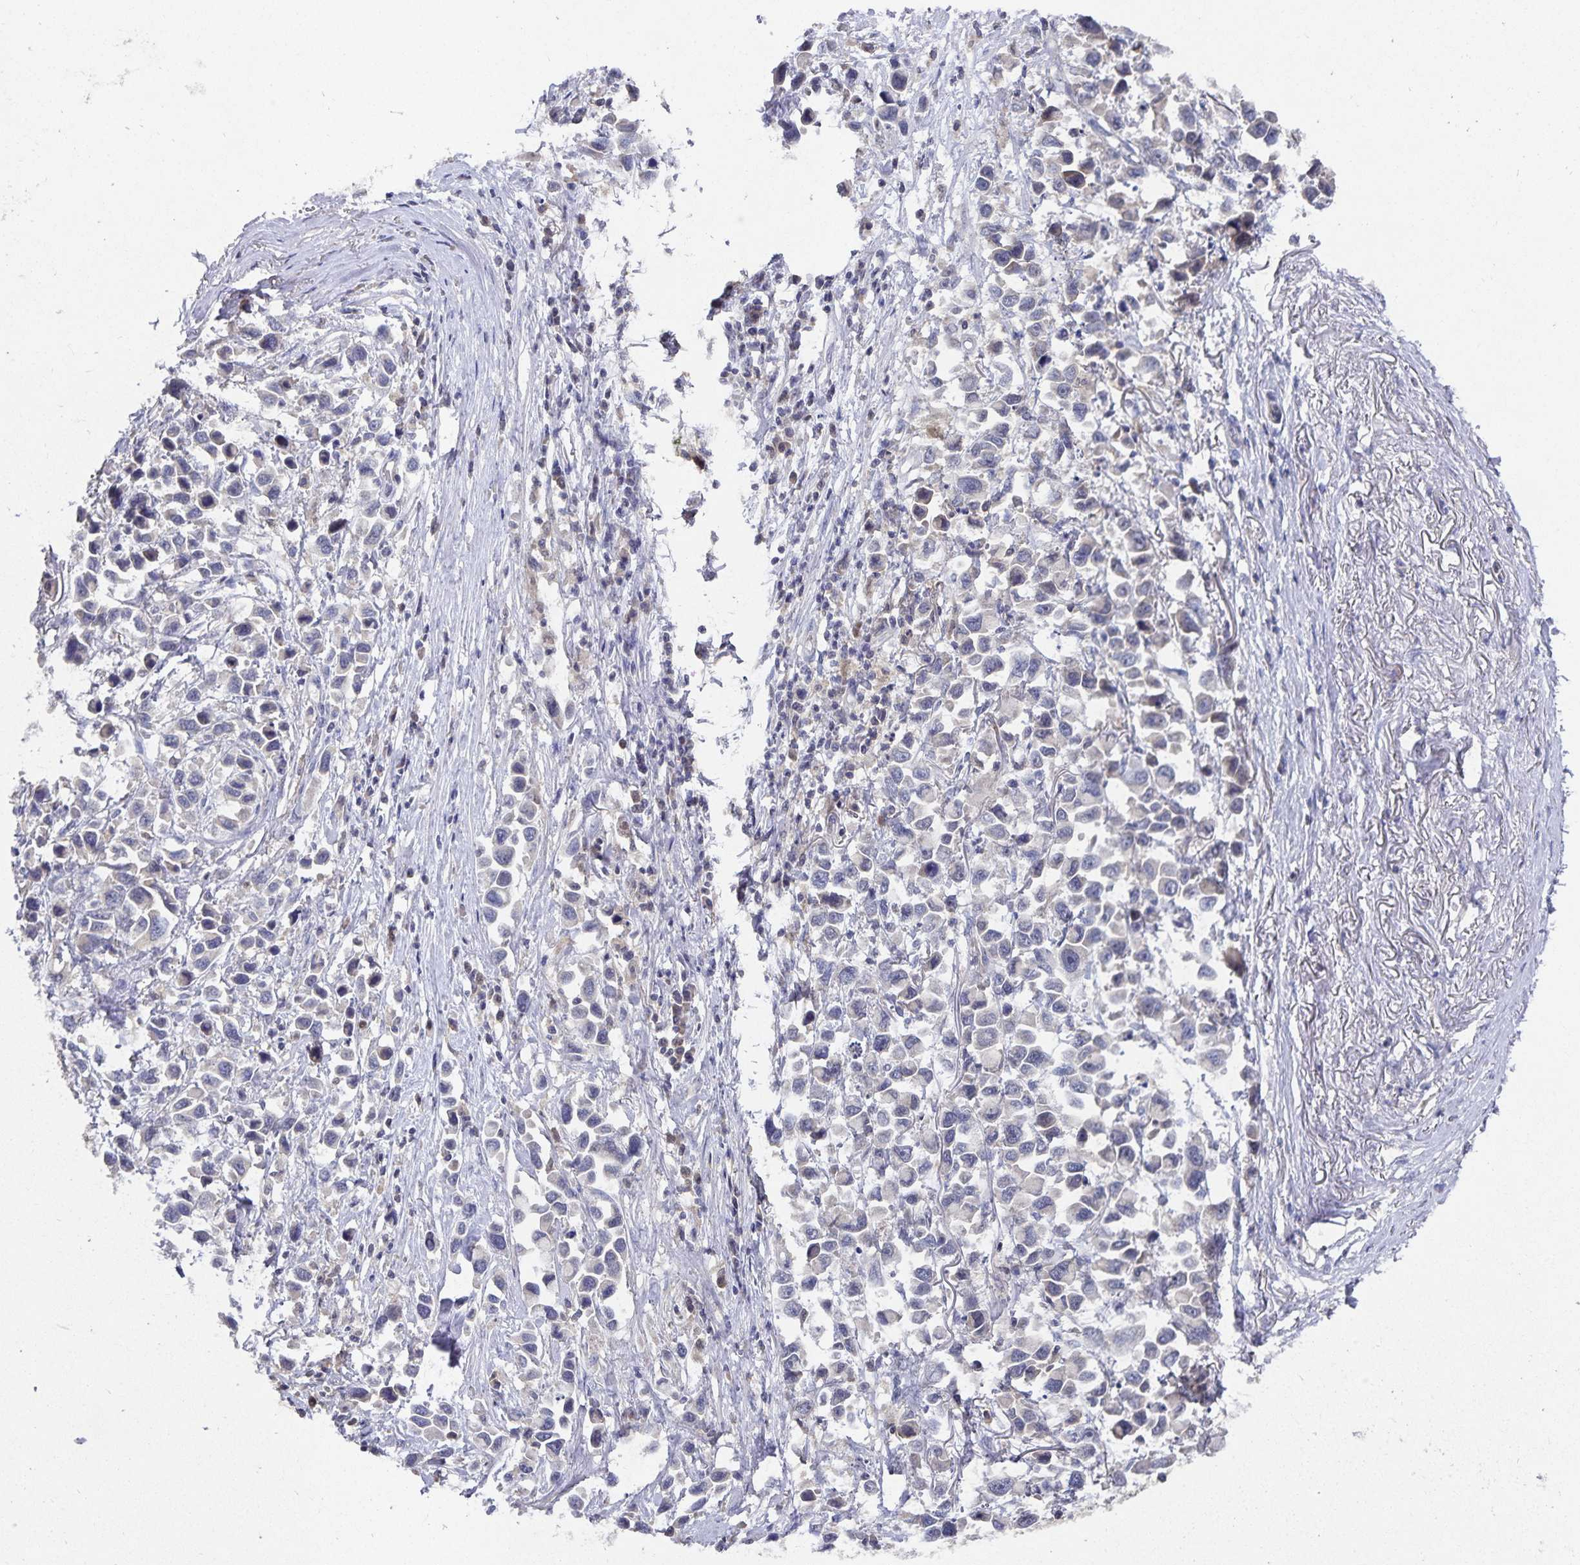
{"staining": {"intensity": "negative", "quantity": "none", "location": "none"}, "tissue": "stomach cancer", "cell_type": "Tumor cells", "image_type": "cancer", "snomed": [{"axis": "morphology", "description": "Adenocarcinoma, NOS"}, {"axis": "topography", "description": "Stomach"}], "caption": "Tumor cells show no significant protein expression in adenocarcinoma (stomach).", "gene": "HEPN1", "patient": {"sex": "female", "age": 81}}